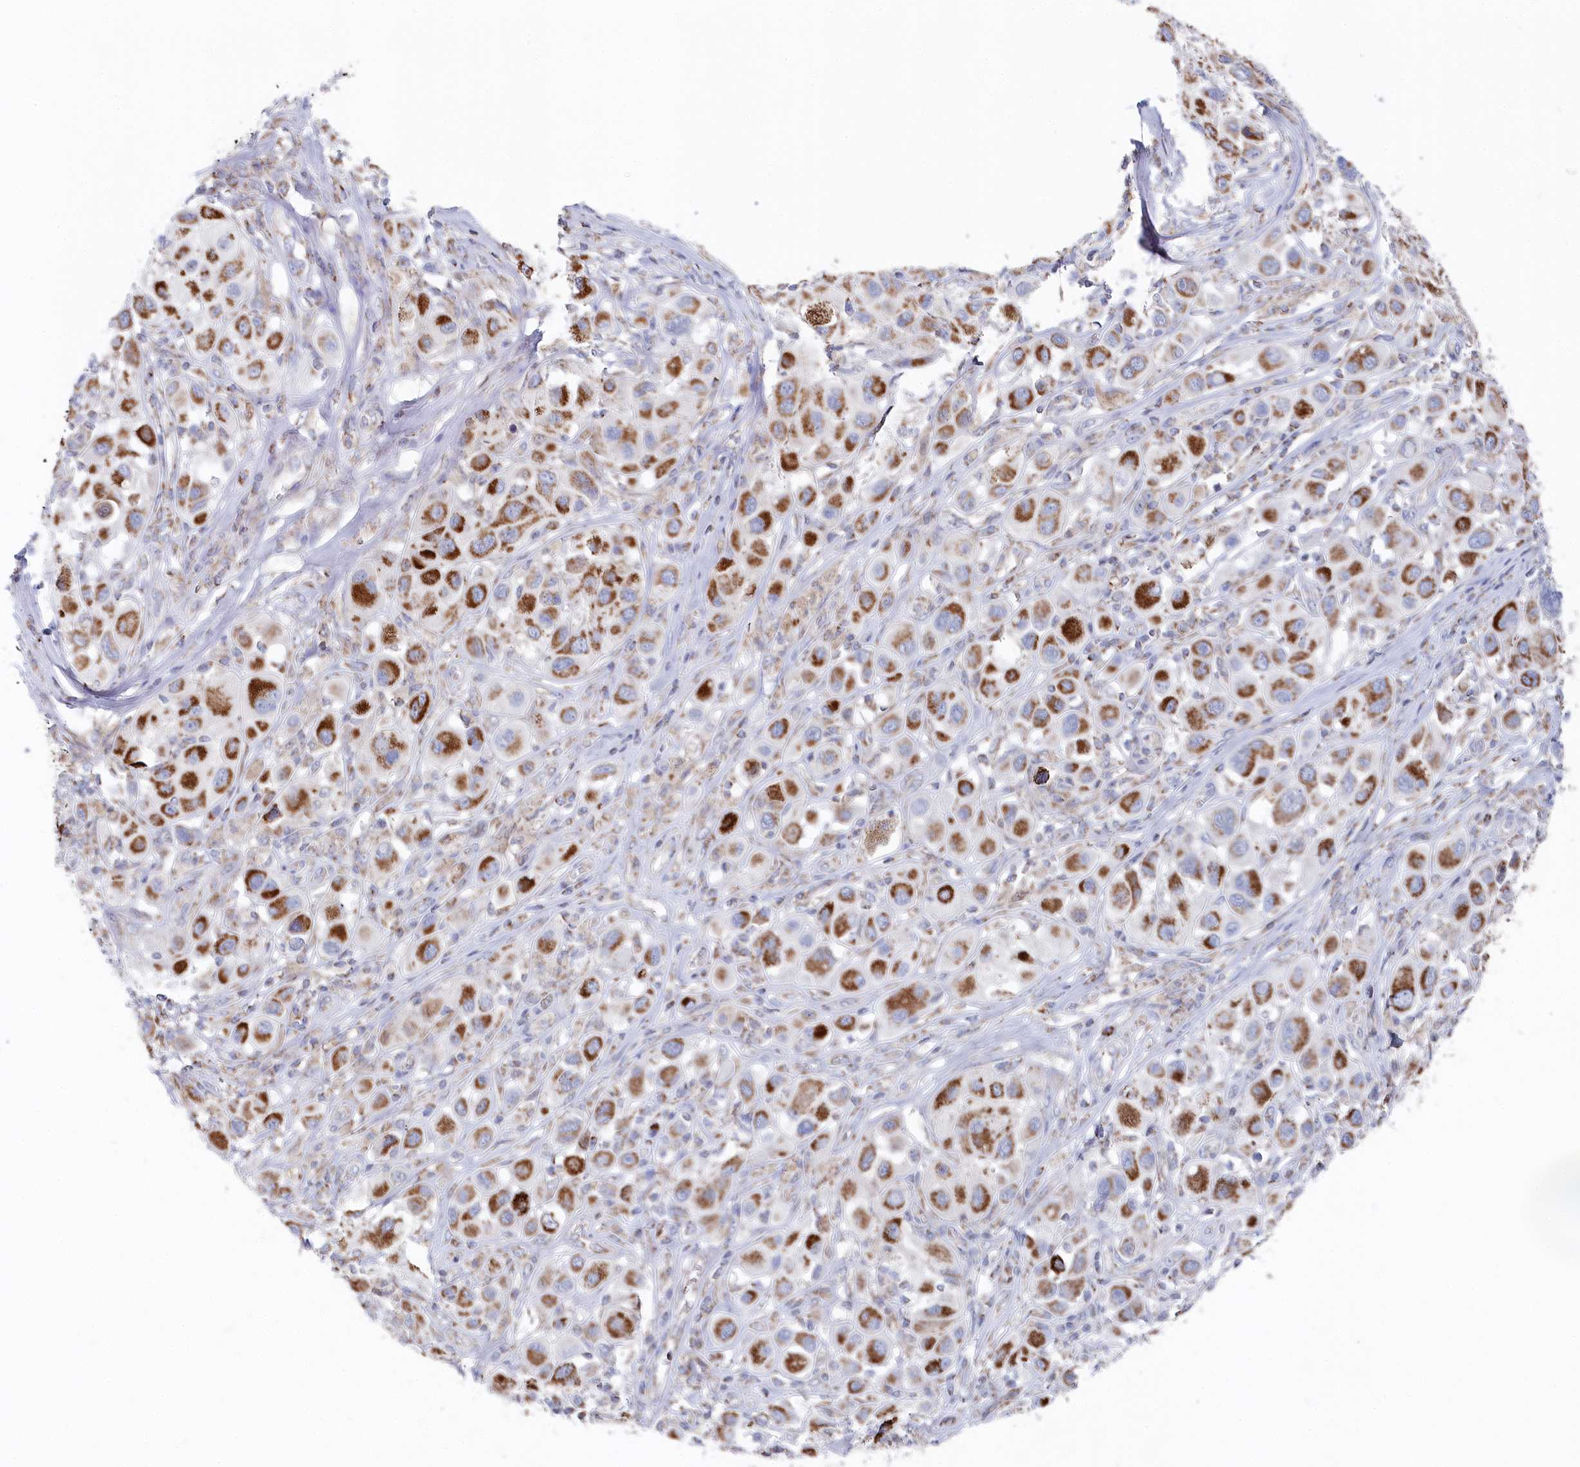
{"staining": {"intensity": "strong", "quantity": ">75%", "location": "cytoplasmic/membranous"}, "tissue": "melanoma", "cell_type": "Tumor cells", "image_type": "cancer", "snomed": [{"axis": "morphology", "description": "Malignant melanoma, Metastatic site"}, {"axis": "topography", "description": "Skin"}], "caption": "An image showing strong cytoplasmic/membranous positivity in approximately >75% of tumor cells in melanoma, as visualized by brown immunohistochemical staining.", "gene": "GLS2", "patient": {"sex": "male", "age": 41}}